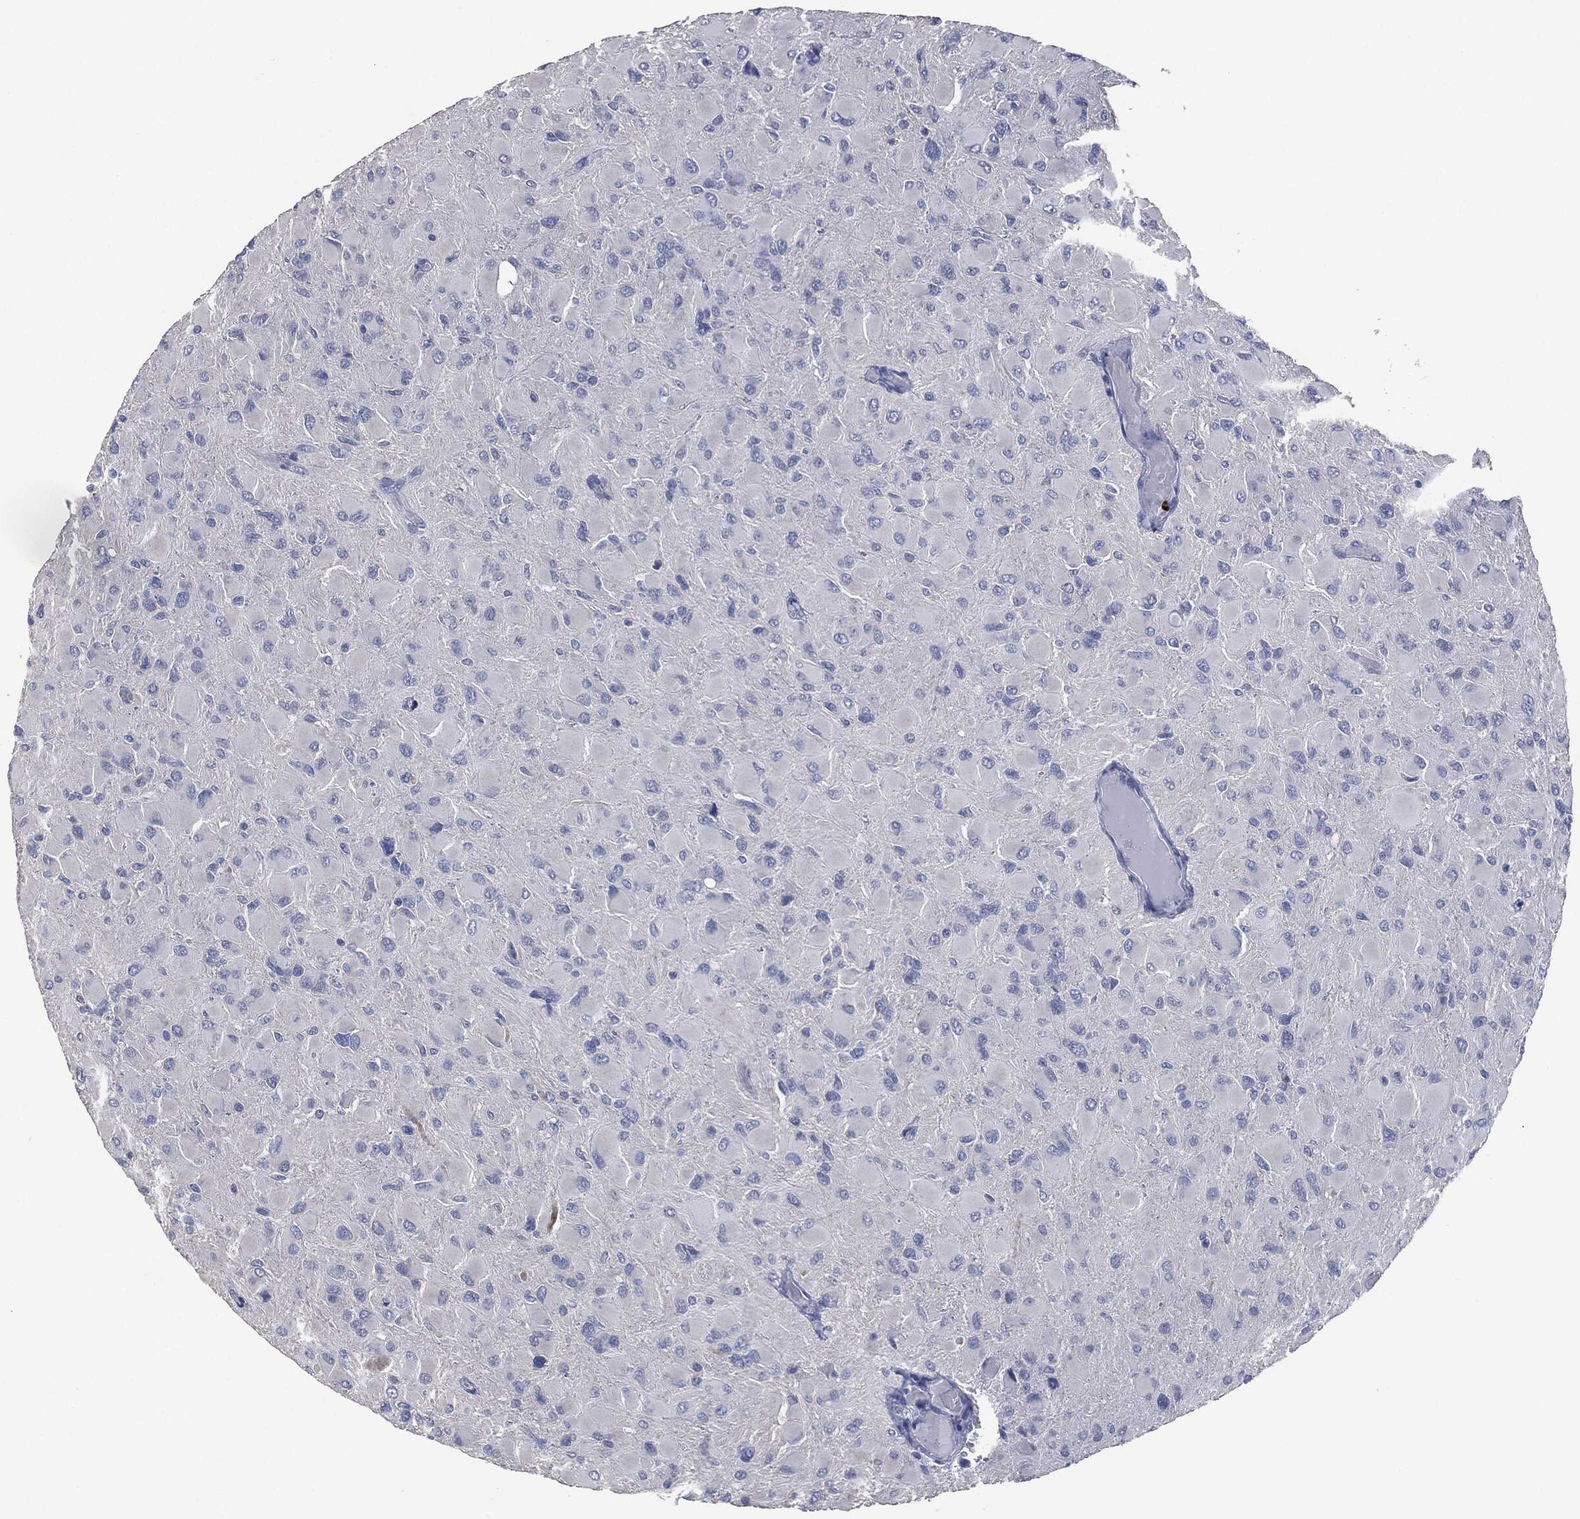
{"staining": {"intensity": "negative", "quantity": "none", "location": "none"}, "tissue": "glioma", "cell_type": "Tumor cells", "image_type": "cancer", "snomed": [{"axis": "morphology", "description": "Glioma, malignant, High grade"}, {"axis": "topography", "description": "Cerebral cortex"}], "caption": "Tumor cells are negative for brown protein staining in malignant high-grade glioma. (Brightfield microscopy of DAB (3,3'-diaminobenzidine) IHC at high magnification).", "gene": "CEACAM8", "patient": {"sex": "female", "age": 36}}